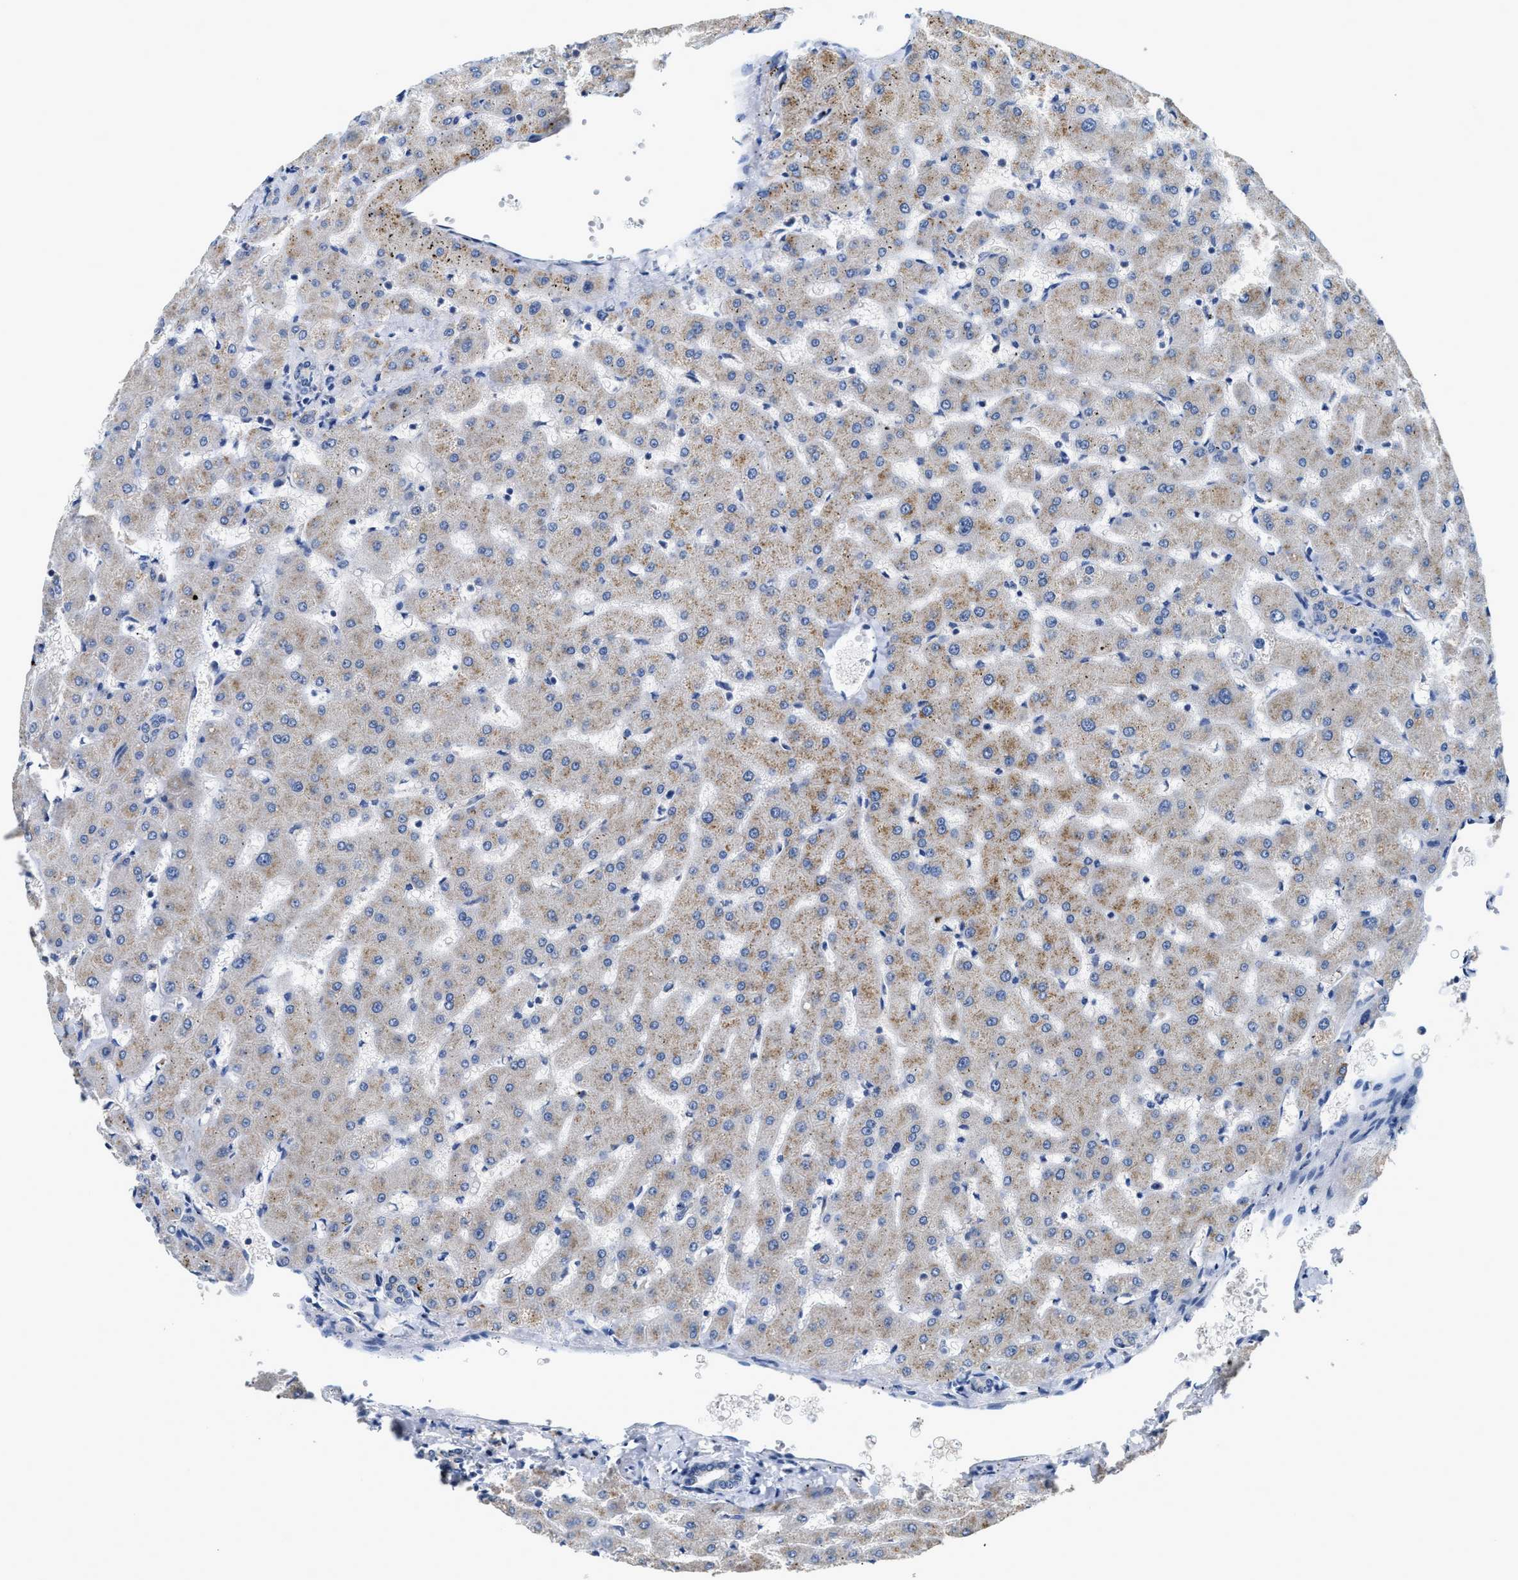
{"staining": {"intensity": "negative", "quantity": "none", "location": "none"}, "tissue": "liver", "cell_type": "Cholangiocytes", "image_type": "normal", "snomed": [{"axis": "morphology", "description": "Normal tissue, NOS"}, {"axis": "topography", "description": "Liver"}], "caption": "Immunohistochemistry micrograph of normal liver: human liver stained with DAB reveals no significant protein positivity in cholangiocytes.", "gene": "INHA", "patient": {"sex": "female", "age": 63}}